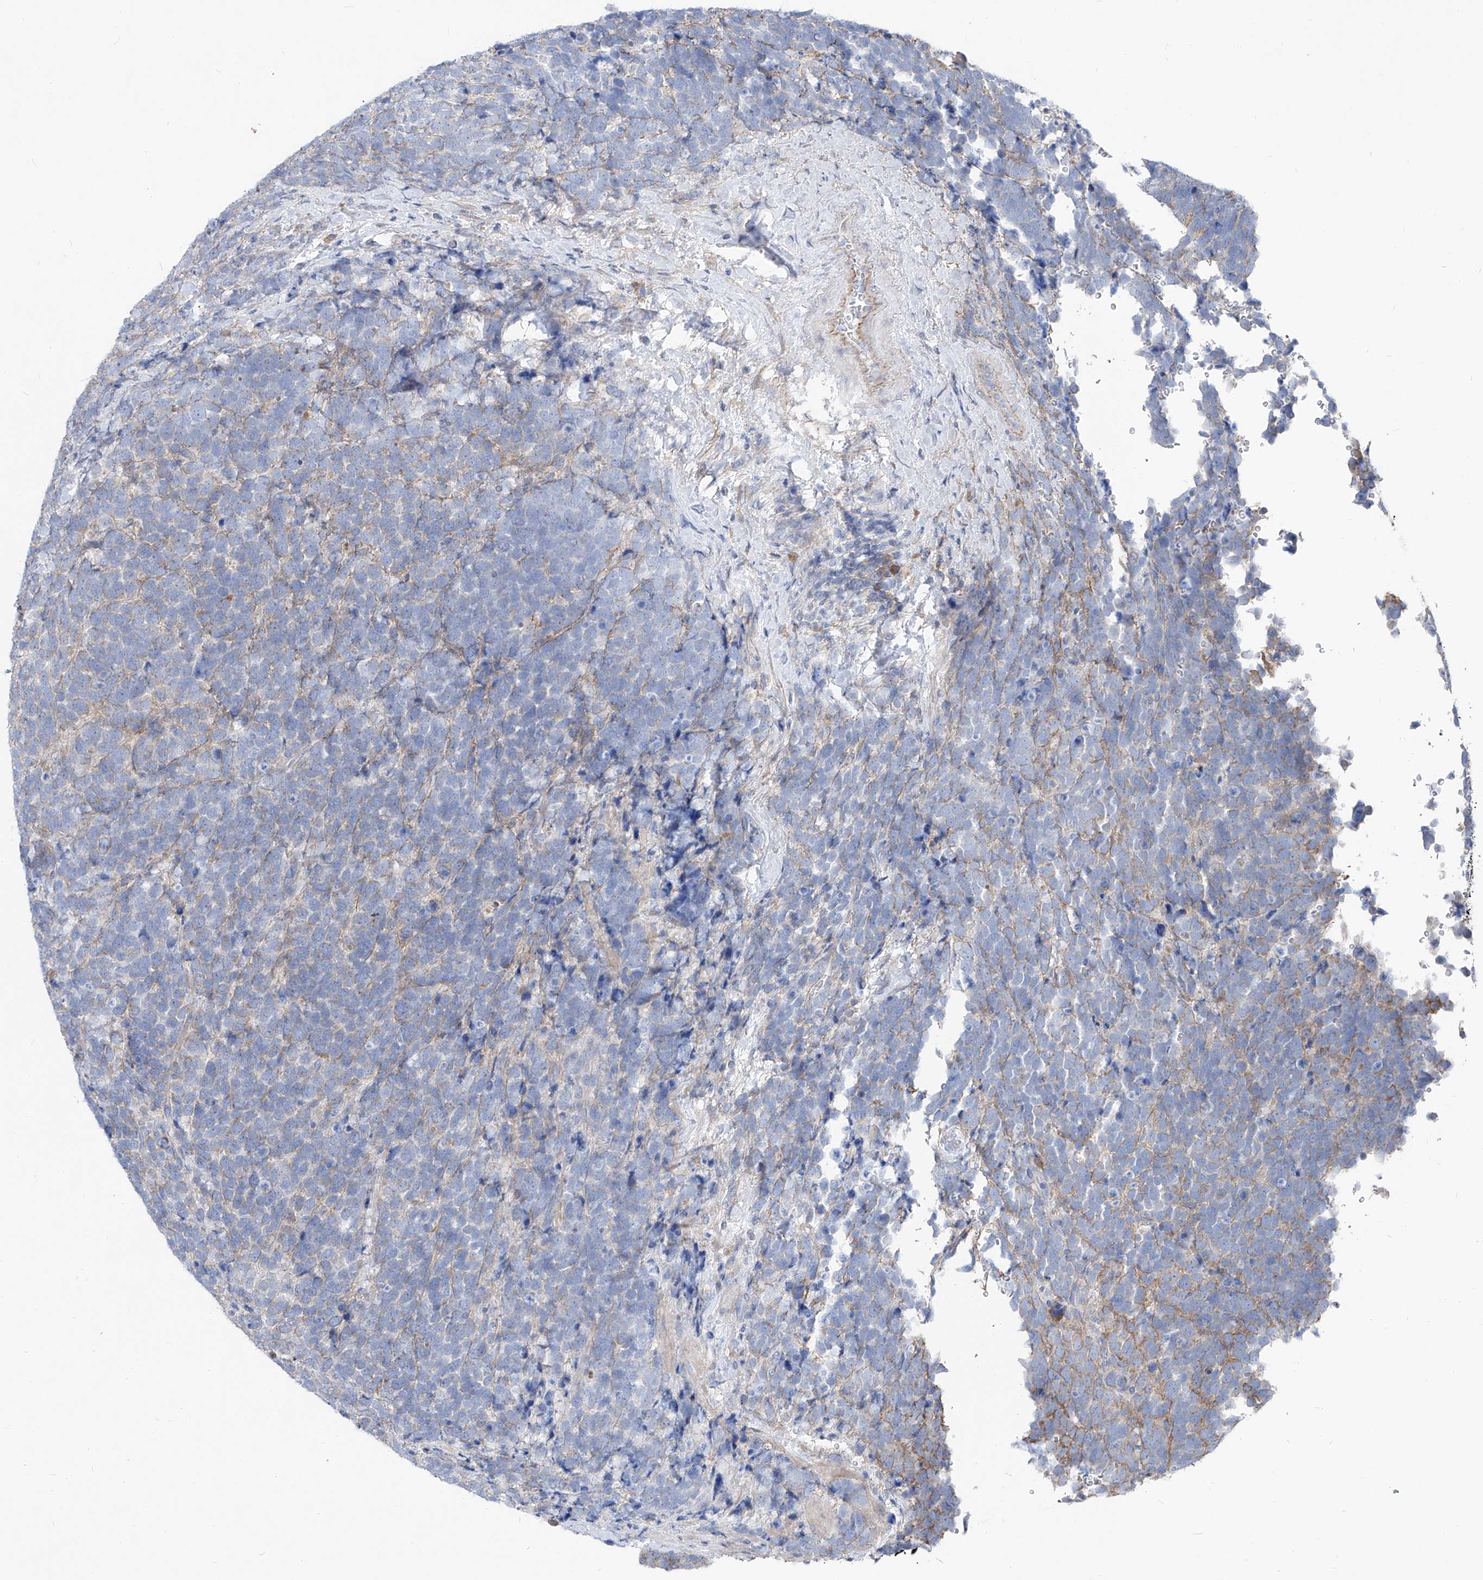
{"staining": {"intensity": "negative", "quantity": "none", "location": "none"}, "tissue": "urothelial cancer", "cell_type": "Tumor cells", "image_type": "cancer", "snomed": [{"axis": "morphology", "description": "Urothelial carcinoma, High grade"}, {"axis": "topography", "description": "Urinary bladder"}], "caption": "The micrograph shows no significant positivity in tumor cells of urothelial cancer.", "gene": "UFL1", "patient": {"sex": "female", "age": 82}}